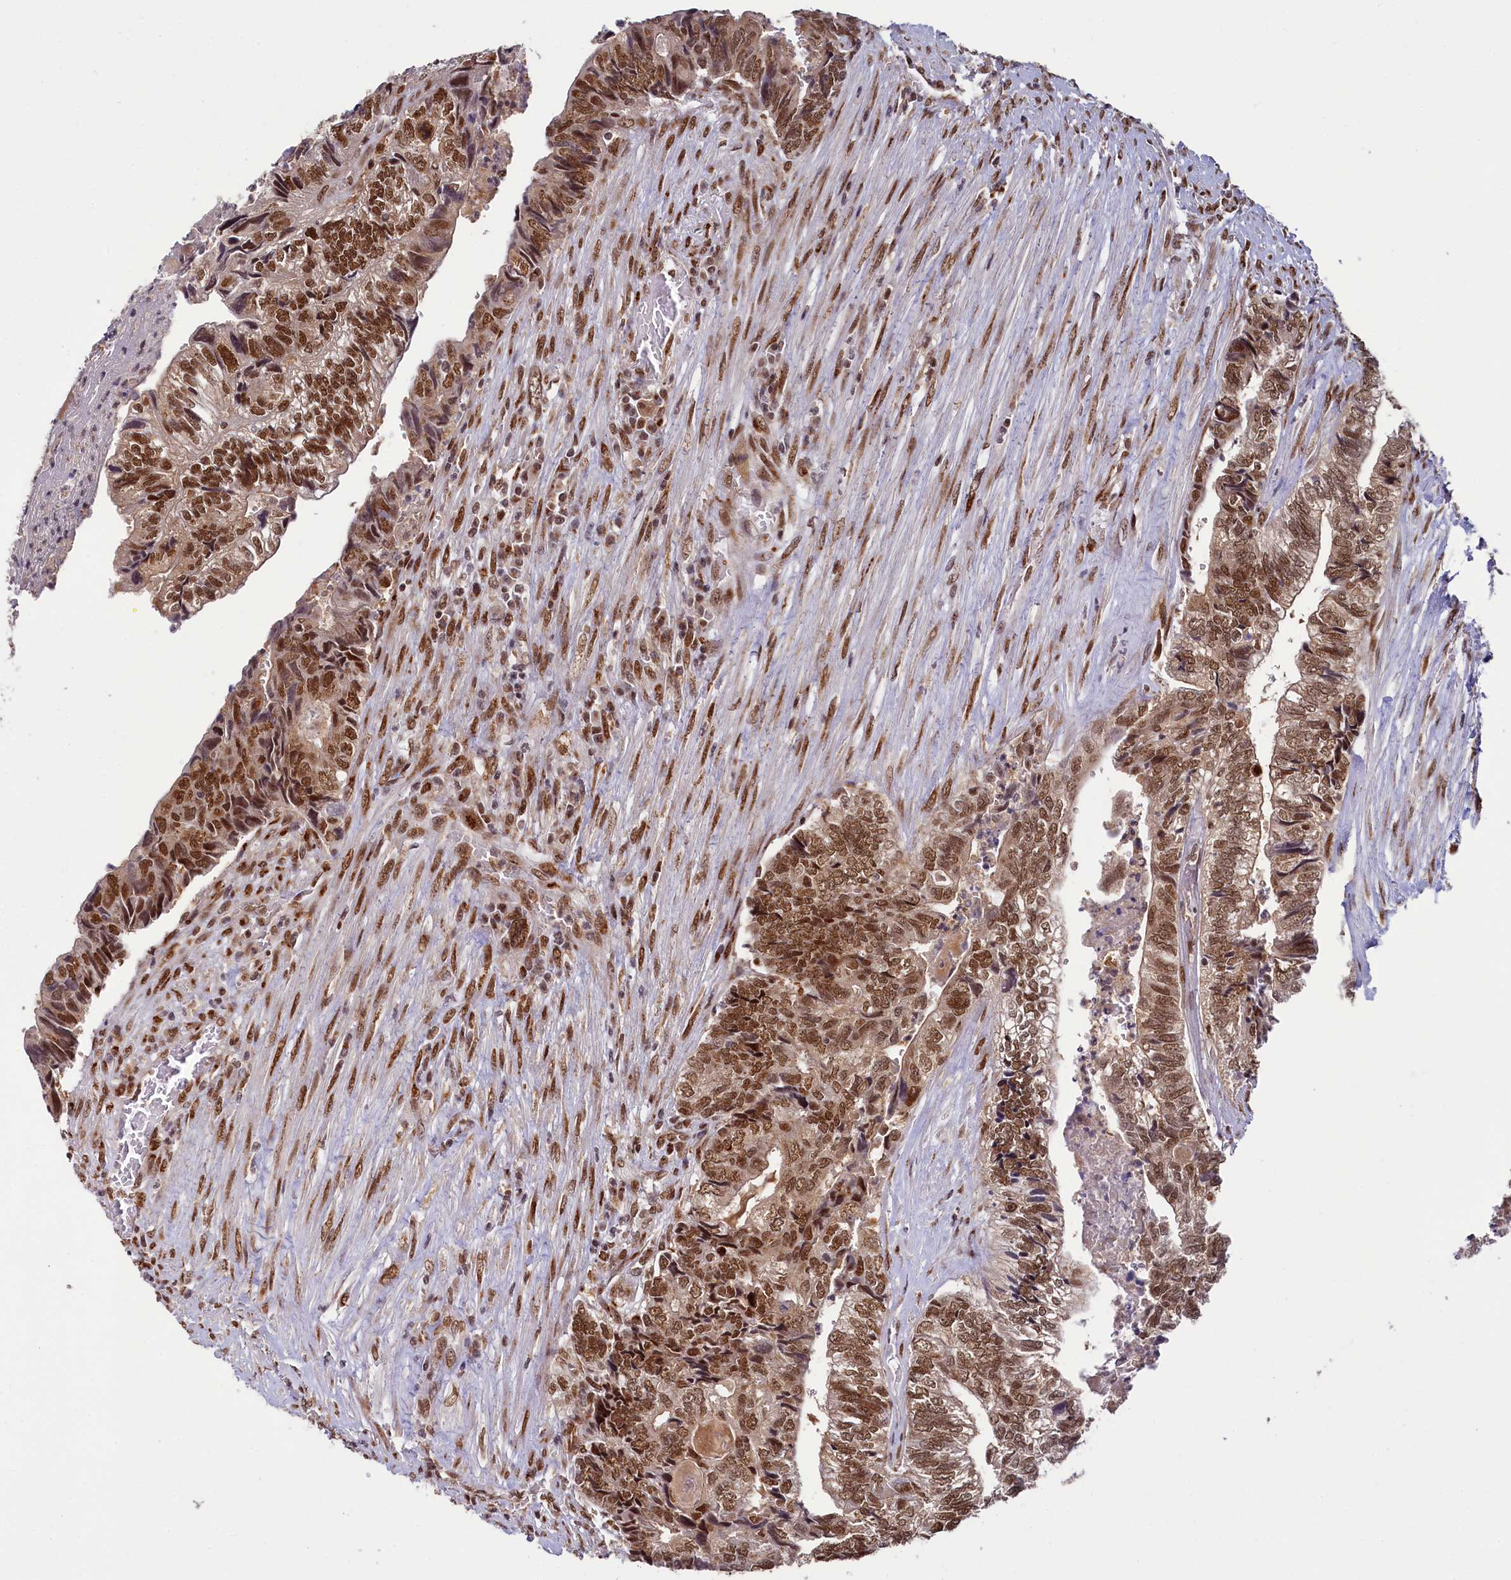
{"staining": {"intensity": "moderate", "quantity": ">75%", "location": "nuclear"}, "tissue": "colorectal cancer", "cell_type": "Tumor cells", "image_type": "cancer", "snomed": [{"axis": "morphology", "description": "Adenocarcinoma, NOS"}, {"axis": "topography", "description": "Colon"}], "caption": "Immunohistochemical staining of adenocarcinoma (colorectal) displays moderate nuclear protein expression in approximately >75% of tumor cells.", "gene": "PPHLN1", "patient": {"sex": "female", "age": 67}}